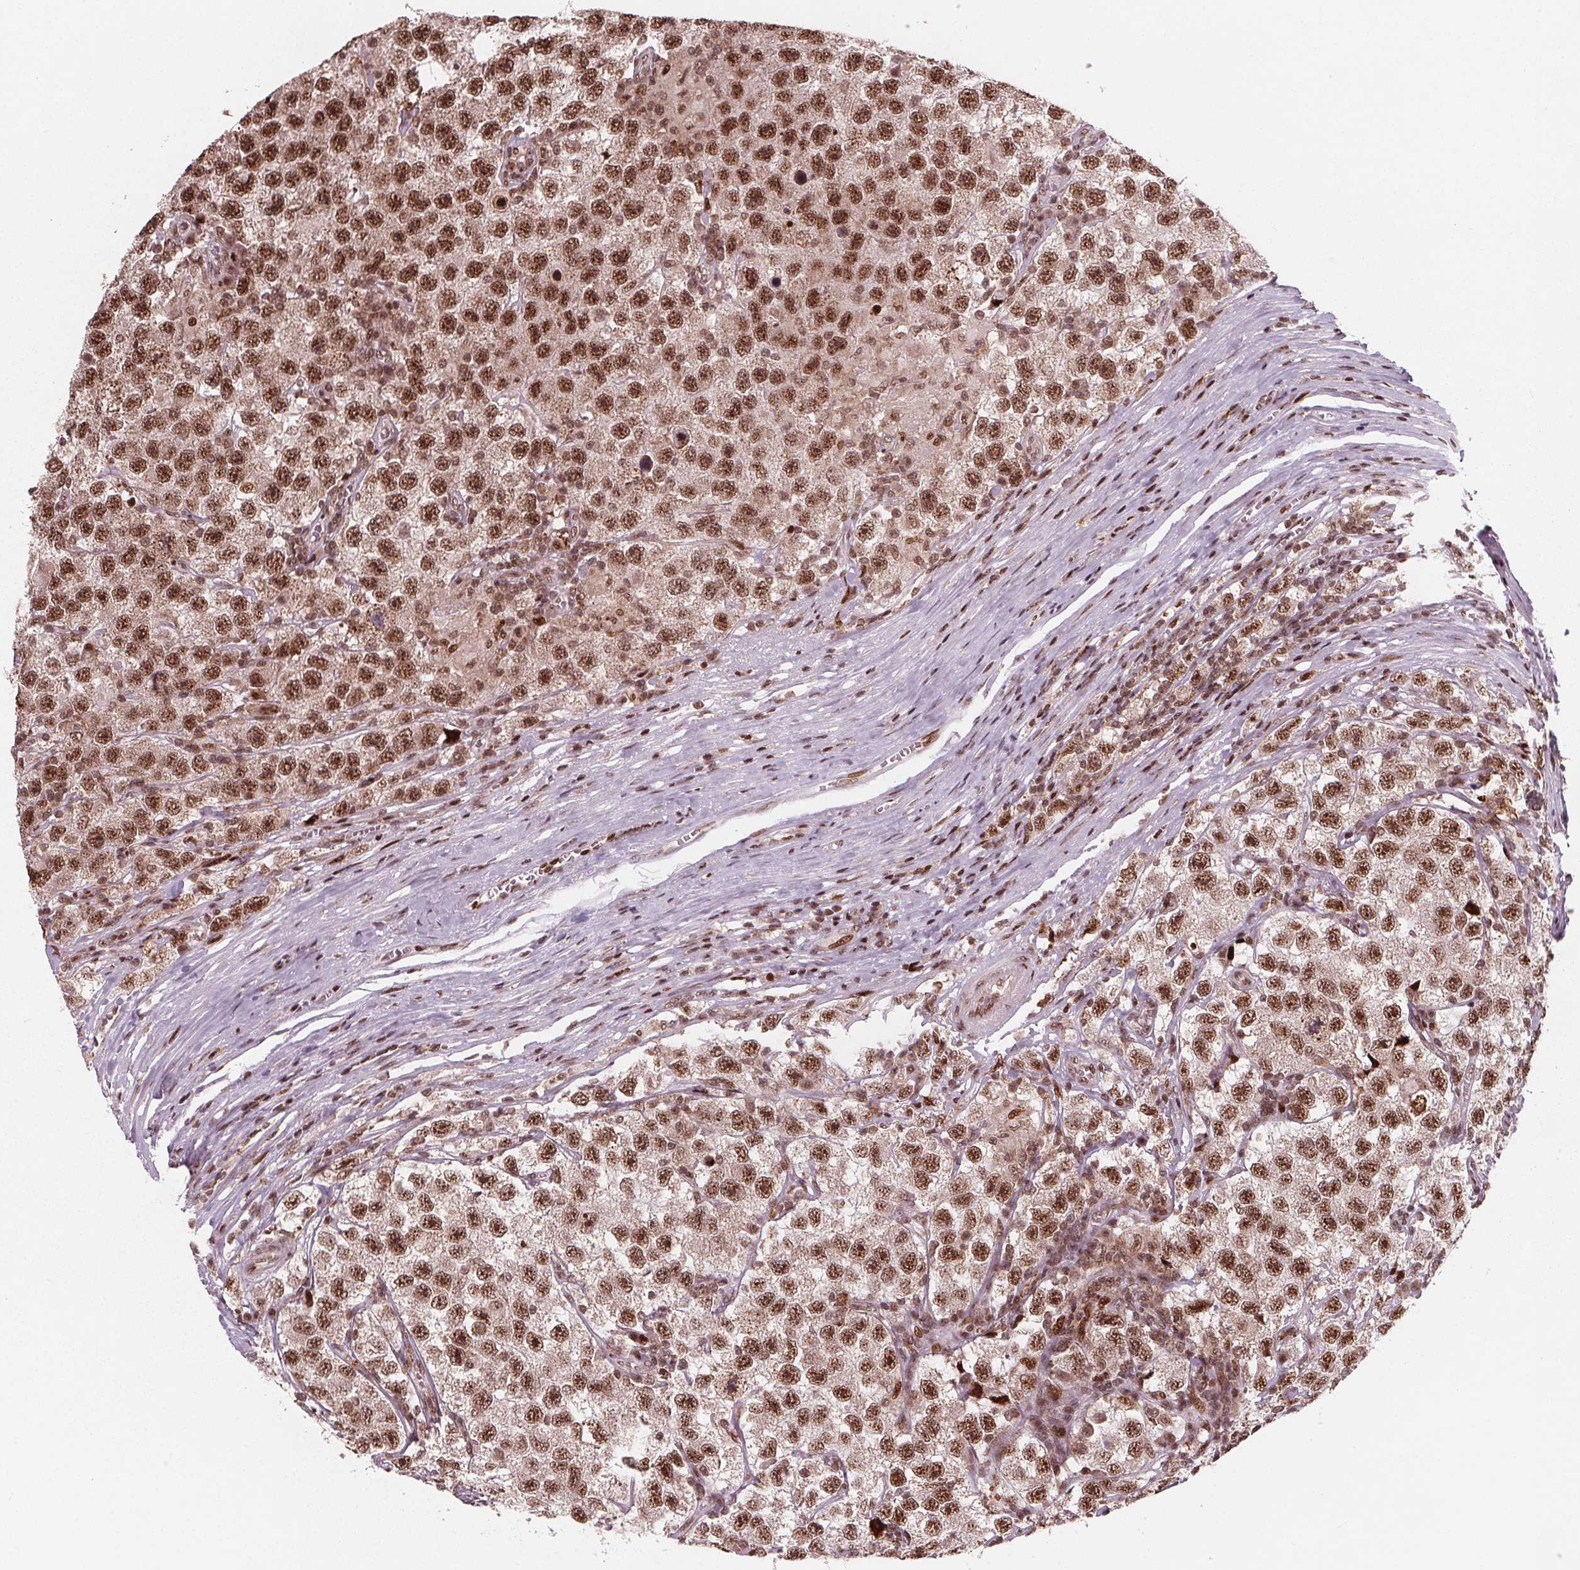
{"staining": {"intensity": "moderate", "quantity": ">75%", "location": "nuclear"}, "tissue": "testis cancer", "cell_type": "Tumor cells", "image_type": "cancer", "snomed": [{"axis": "morphology", "description": "Seminoma, NOS"}, {"axis": "topography", "description": "Testis"}], "caption": "The micrograph exhibits immunohistochemical staining of seminoma (testis). There is moderate nuclear staining is identified in about >75% of tumor cells.", "gene": "SNRNP35", "patient": {"sex": "male", "age": 26}}